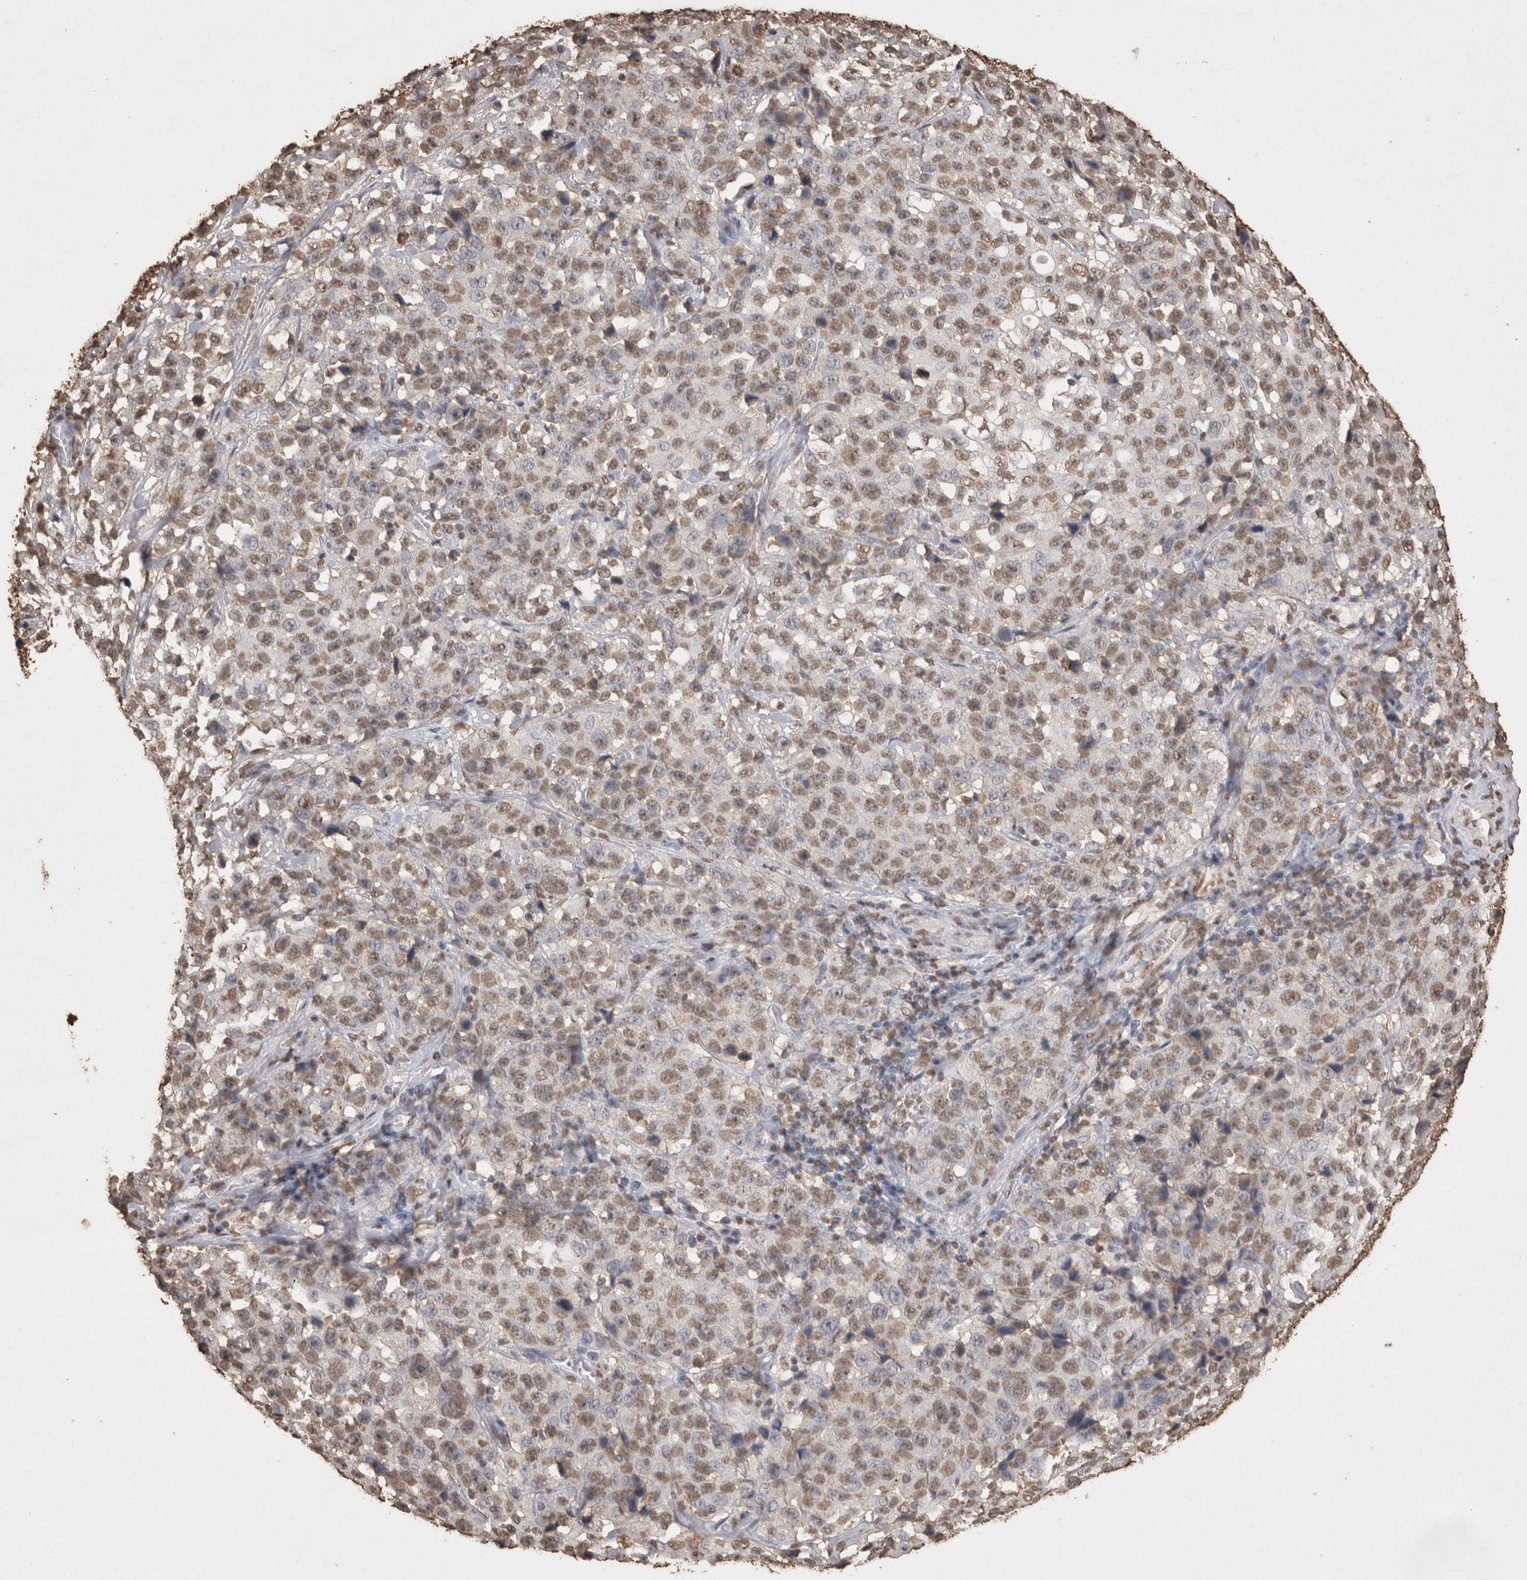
{"staining": {"intensity": "moderate", "quantity": ">75%", "location": "nuclear"}, "tissue": "stomach cancer", "cell_type": "Tumor cells", "image_type": "cancer", "snomed": [{"axis": "morphology", "description": "Normal tissue, NOS"}, {"axis": "morphology", "description": "Adenocarcinoma, NOS"}, {"axis": "topography", "description": "Stomach"}], "caption": "IHC staining of adenocarcinoma (stomach), which displays medium levels of moderate nuclear expression in approximately >75% of tumor cells indicating moderate nuclear protein positivity. The staining was performed using DAB (3,3'-diaminobenzidine) (brown) for protein detection and nuclei were counterstained in hematoxylin (blue).", "gene": "POU5F1", "patient": {"sex": "male", "age": 48}}